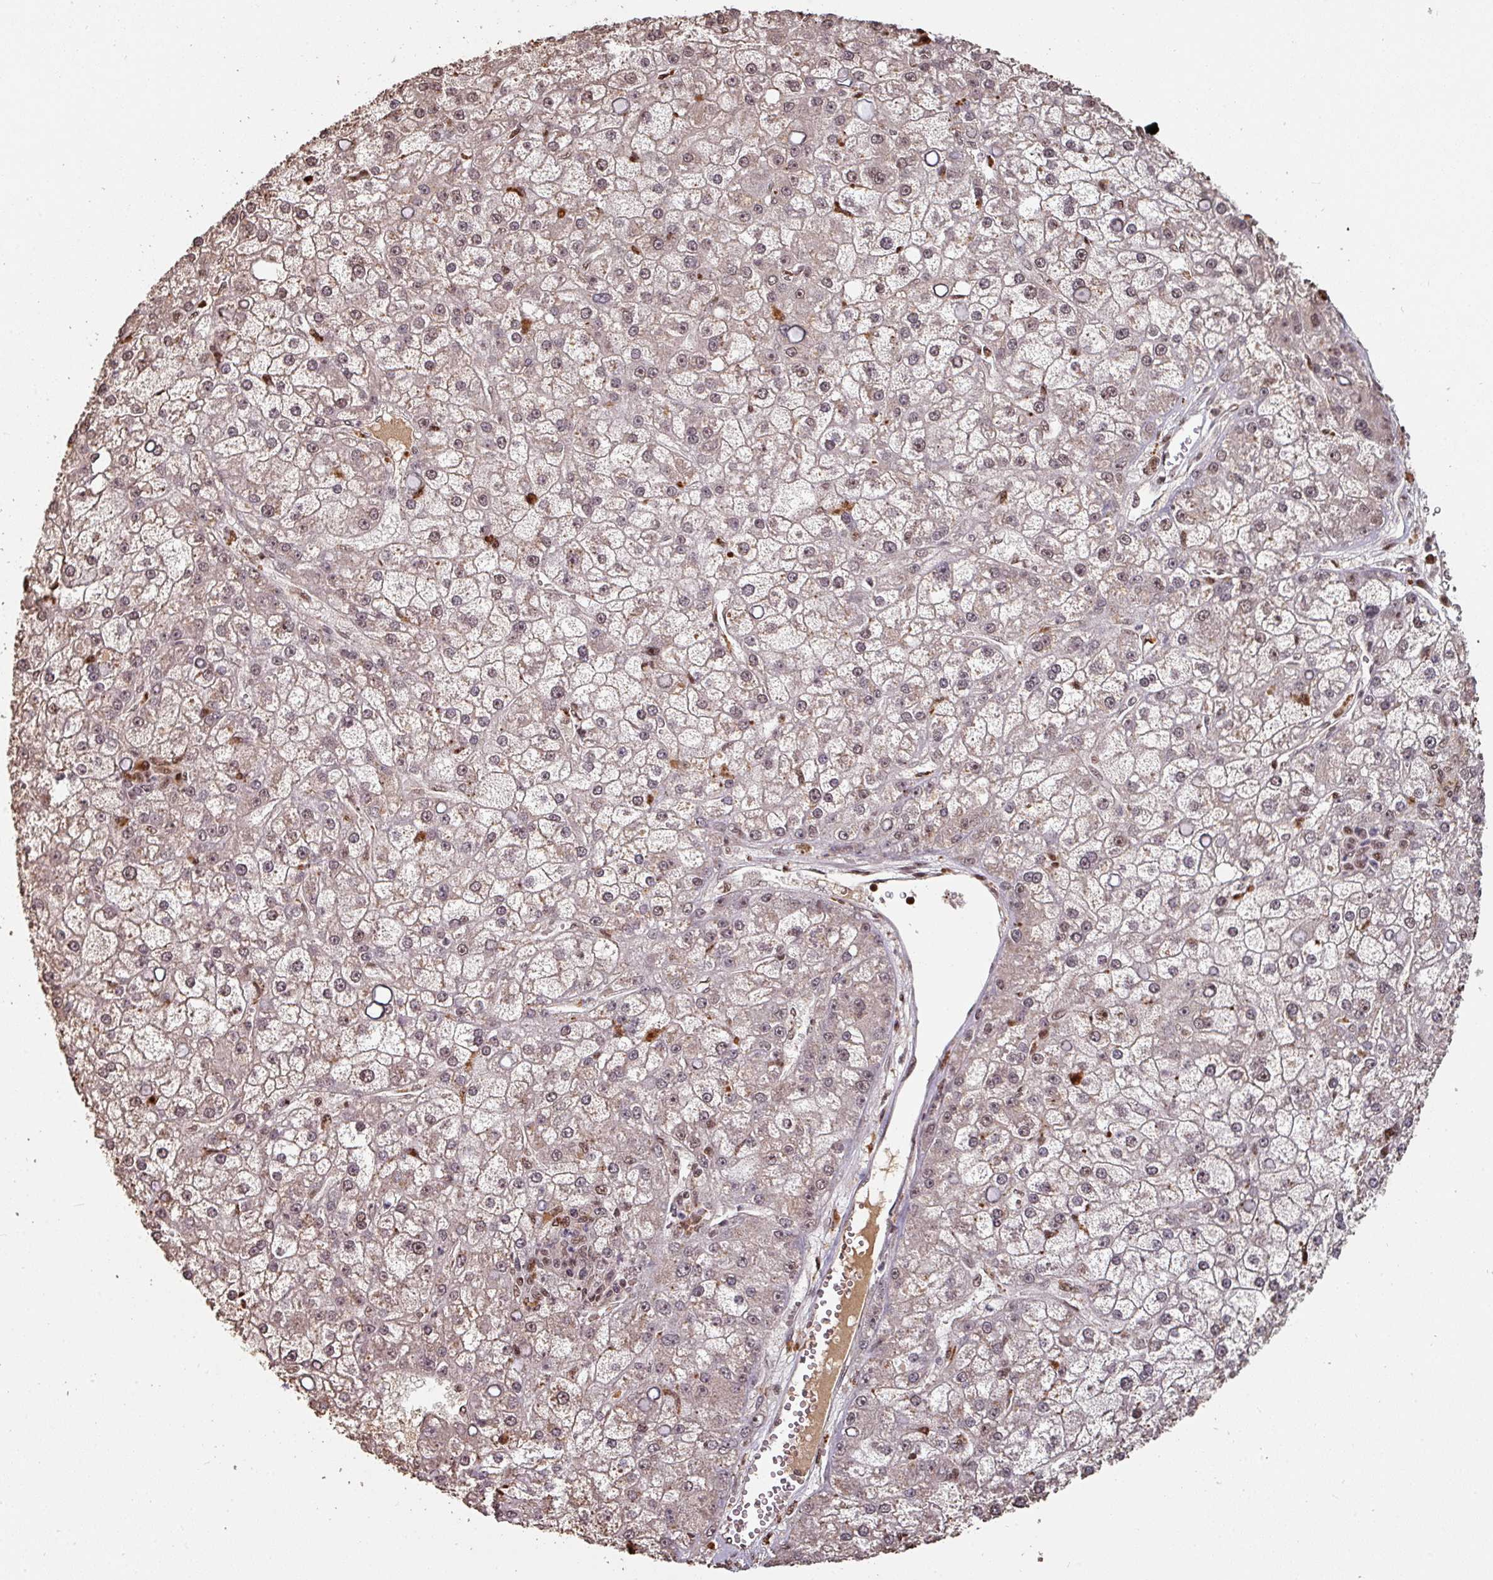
{"staining": {"intensity": "moderate", "quantity": "<25%", "location": "nuclear"}, "tissue": "liver cancer", "cell_type": "Tumor cells", "image_type": "cancer", "snomed": [{"axis": "morphology", "description": "Carcinoma, Hepatocellular, NOS"}, {"axis": "topography", "description": "Liver"}], "caption": "A micrograph showing moderate nuclear positivity in about <25% of tumor cells in liver cancer (hepatocellular carcinoma), as visualized by brown immunohistochemical staining.", "gene": "POLD1", "patient": {"sex": "male", "age": 67}}